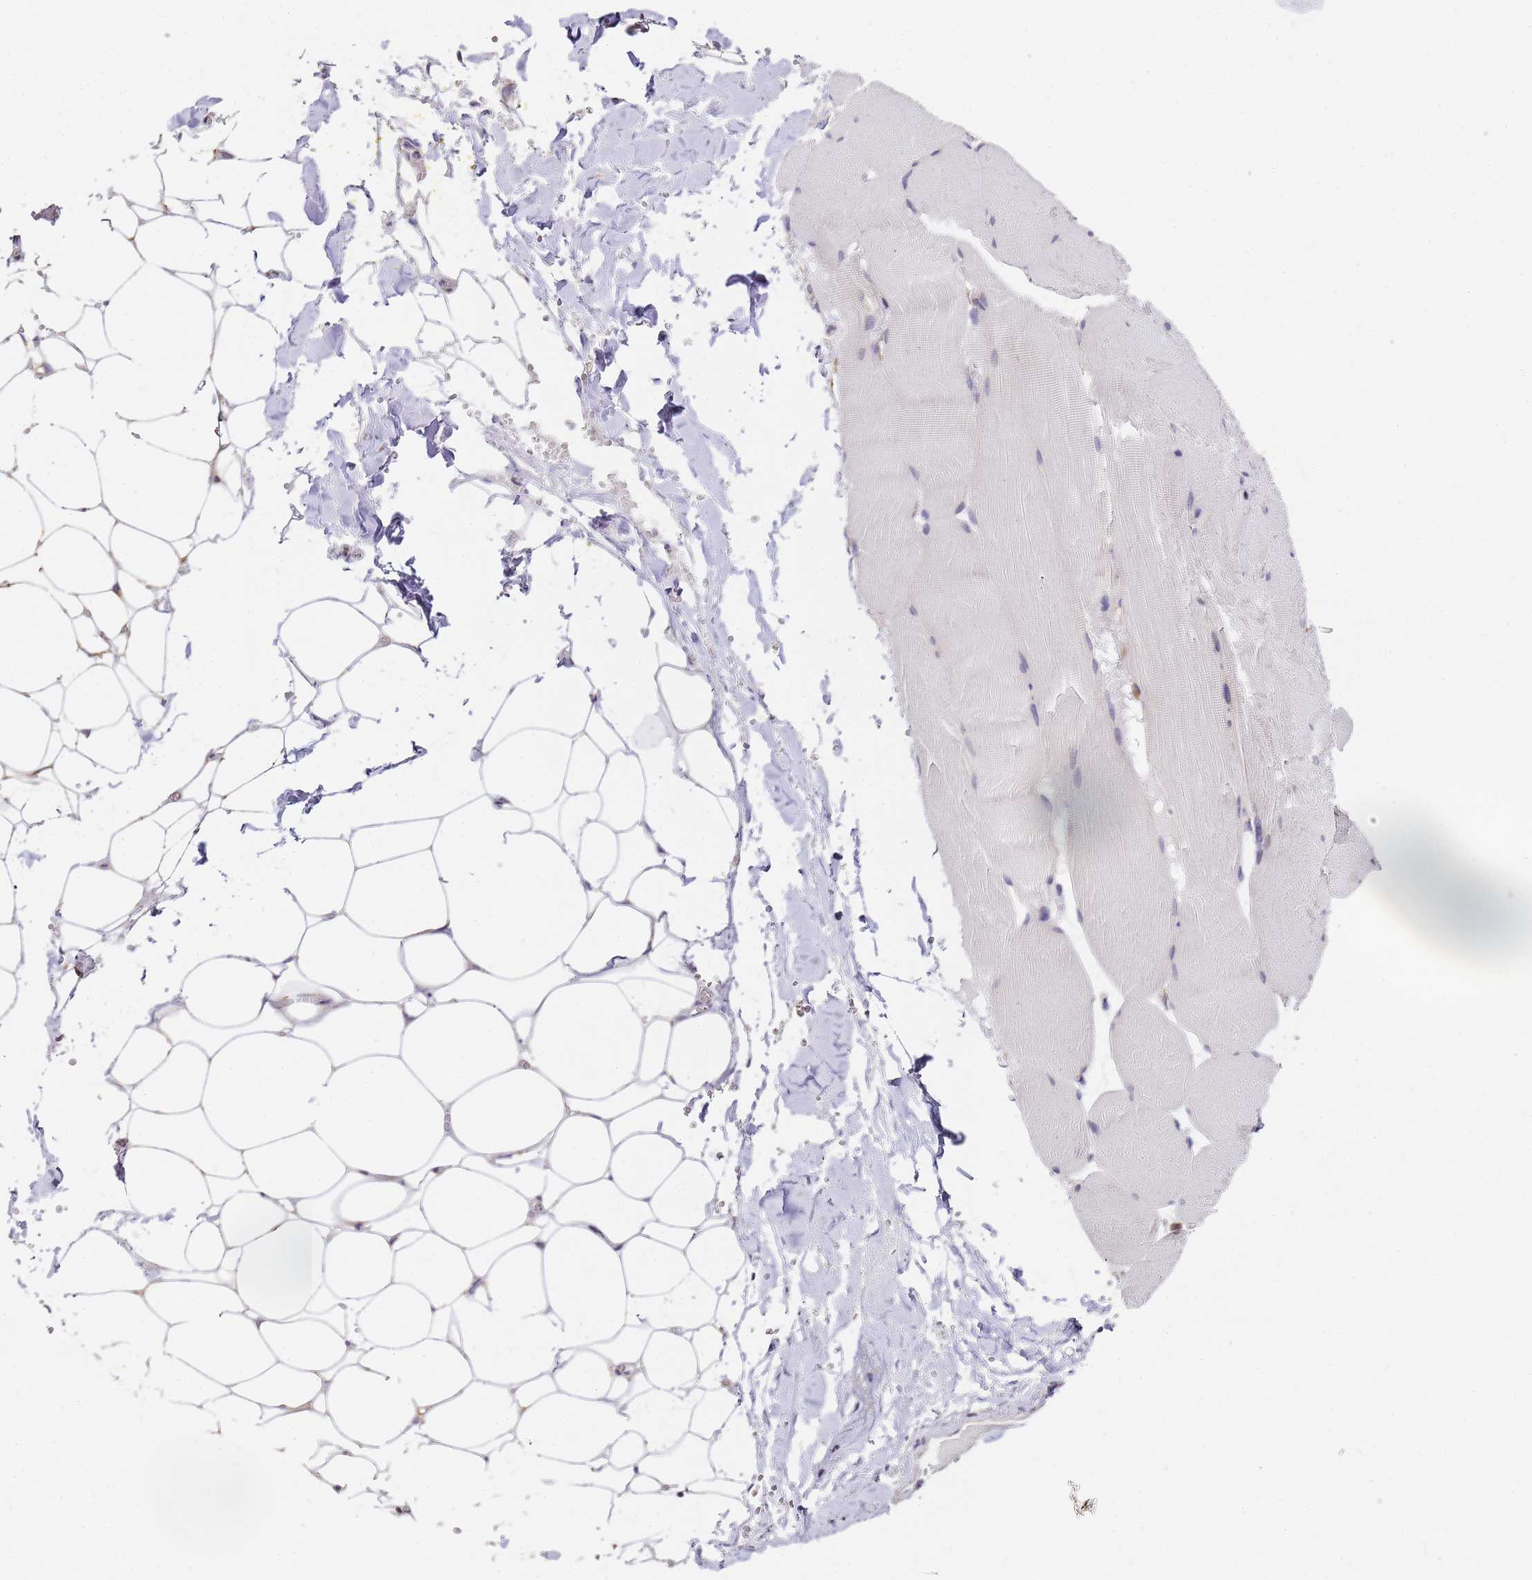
{"staining": {"intensity": "negative", "quantity": "none", "location": "none"}, "tissue": "adipose tissue", "cell_type": "Adipocytes", "image_type": "normal", "snomed": [{"axis": "morphology", "description": "Normal tissue, NOS"}, {"axis": "topography", "description": "Skeletal muscle"}, {"axis": "topography", "description": "Peripheral nerve tissue"}], "caption": "DAB immunohistochemical staining of normal adipose tissue displays no significant staining in adipocytes. Brightfield microscopy of IHC stained with DAB (brown) and hematoxylin (blue), captured at high magnification.", "gene": "RPL13A", "patient": {"sex": "female", "age": 55}}